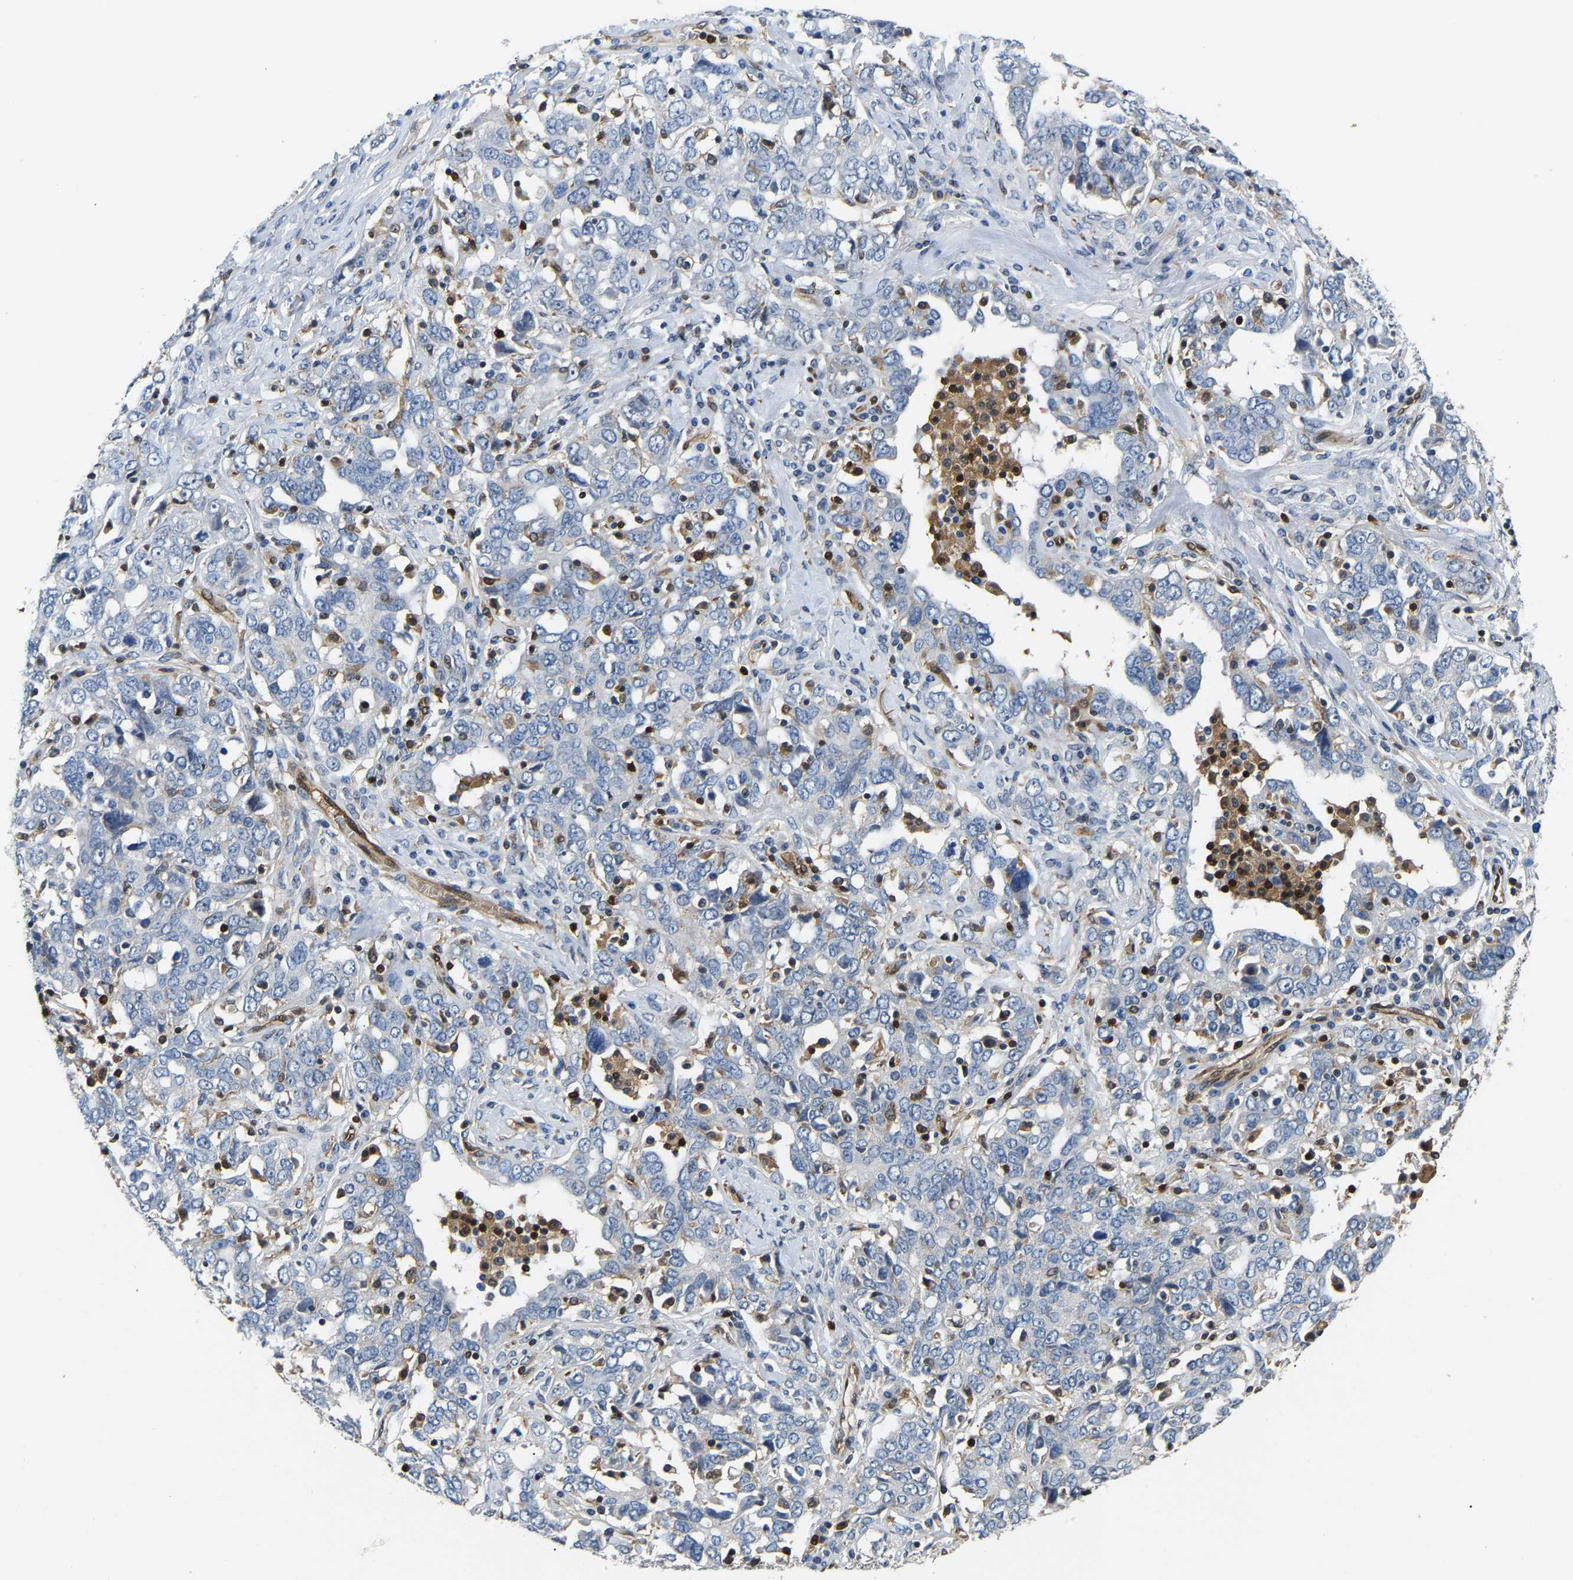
{"staining": {"intensity": "negative", "quantity": "none", "location": "none"}, "tissue": "ovarian cancer", "cell_type": "Tumor cells", "image_type": "cancer", "snomed": [{"axis": "morphology", "description": "Carcinoma, endometroid"}, {"axis": "topography", "description": "Ovary"}], "caption": "Image shows no protein positivity in tumor cells of ovarian endometroid carcinoma tissue.", "gene": "GIMAP7", "patient": {"sex": "female", "age": 62}}